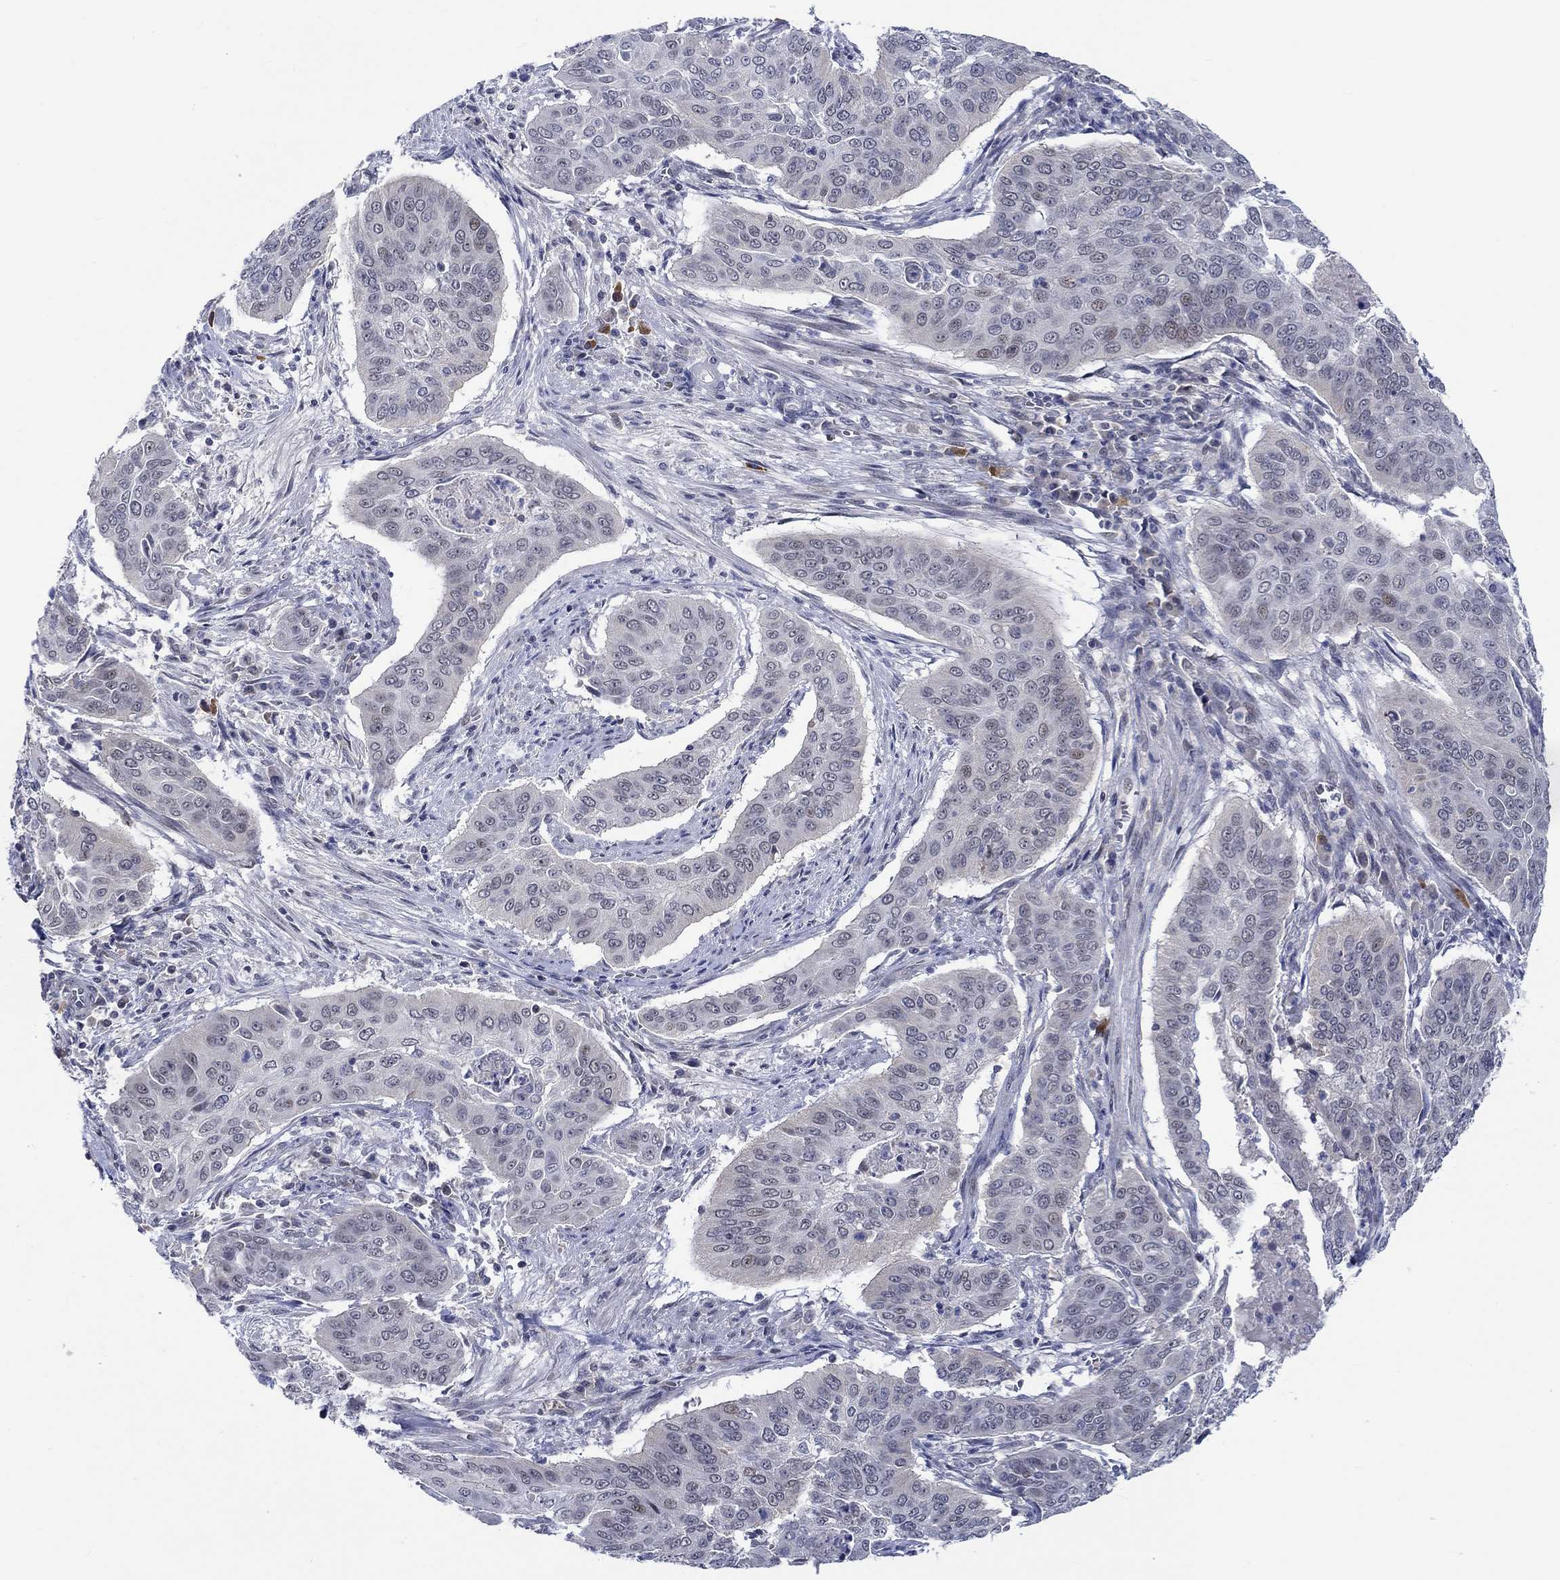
{"staining": {"intensity": "negative", "quantity": "none", "location": "none"}, "tissue": "cervical cancer", "cell_type": "Tumor cells", "image_type": "cancer", "snomed": [{"axis": "morphology", "description": "Squamous cell carcinoma, NOS"}, {"axis": "topography", "description": "Cervix"}], "caption": "IHC of human cervical cancer exhibits no staining in tumor cells. (Stains: DAB (3,3'-diaminobenzidine) IHC with hematoxylin counter stain, Microscopy: brightfield microscopy at high magnification).", "gene": "WASF1", "patient": {"sex": "female", "age": 39}}